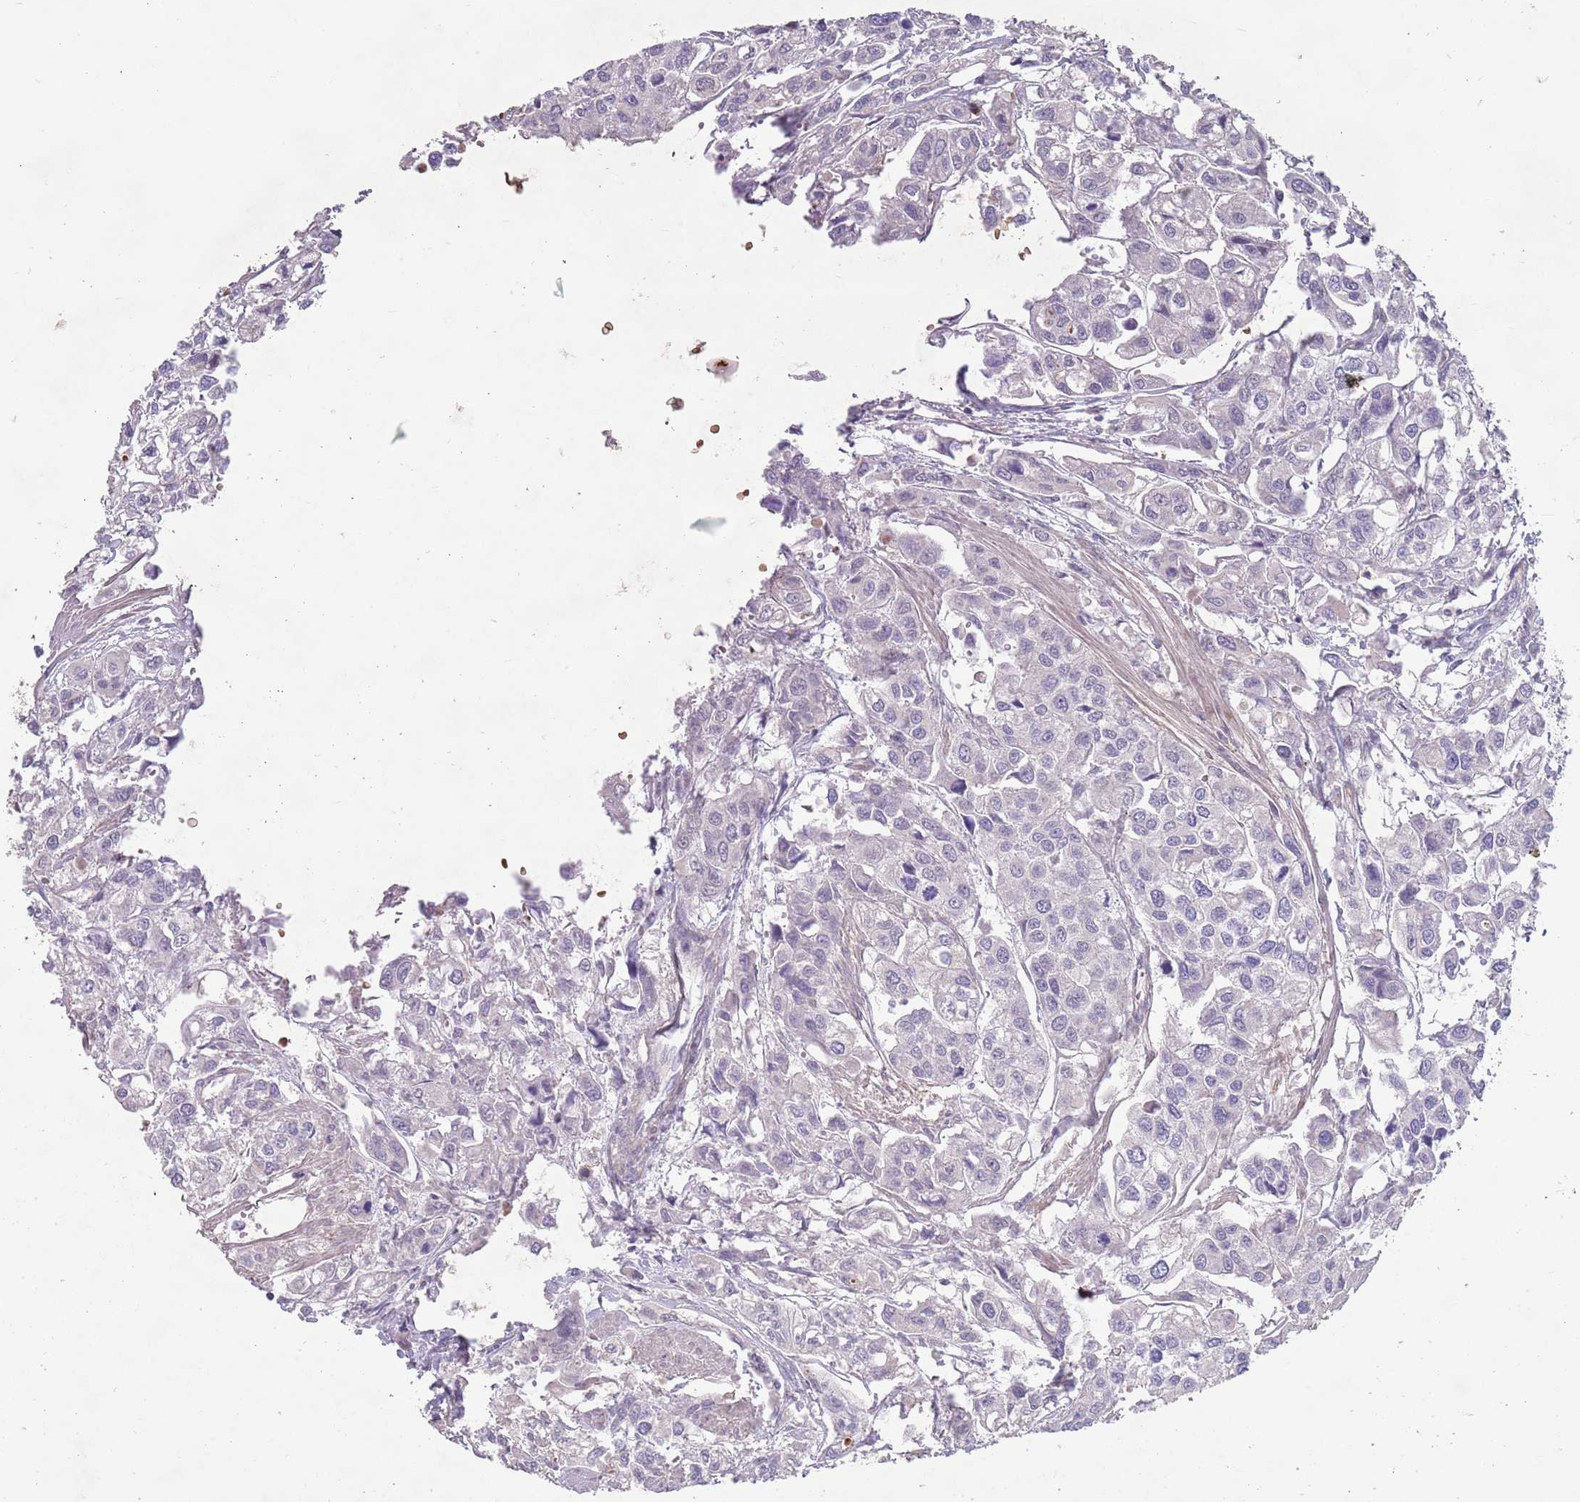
{"staining": {"intensity": "negative", "quantity": "none", "location": "none"}, "tissue": "urothelial cancer", "cell_type": "Tumor cells", "image_type": "cancer", "snomed": [{"axis": "morphology", "description": "Urothelial carcinoma, High grade"}, {"axis": "topography", "description": "Urinary bladder"}], "caption": "DAB (3,3'-diaminobenzidine) immunohistochemical staining of human high-grade urothelial carcinoma exhibits no significant expression in tumor cells.", "gene": "MEI1", "patient": {"sex": "male", "age": 67}}